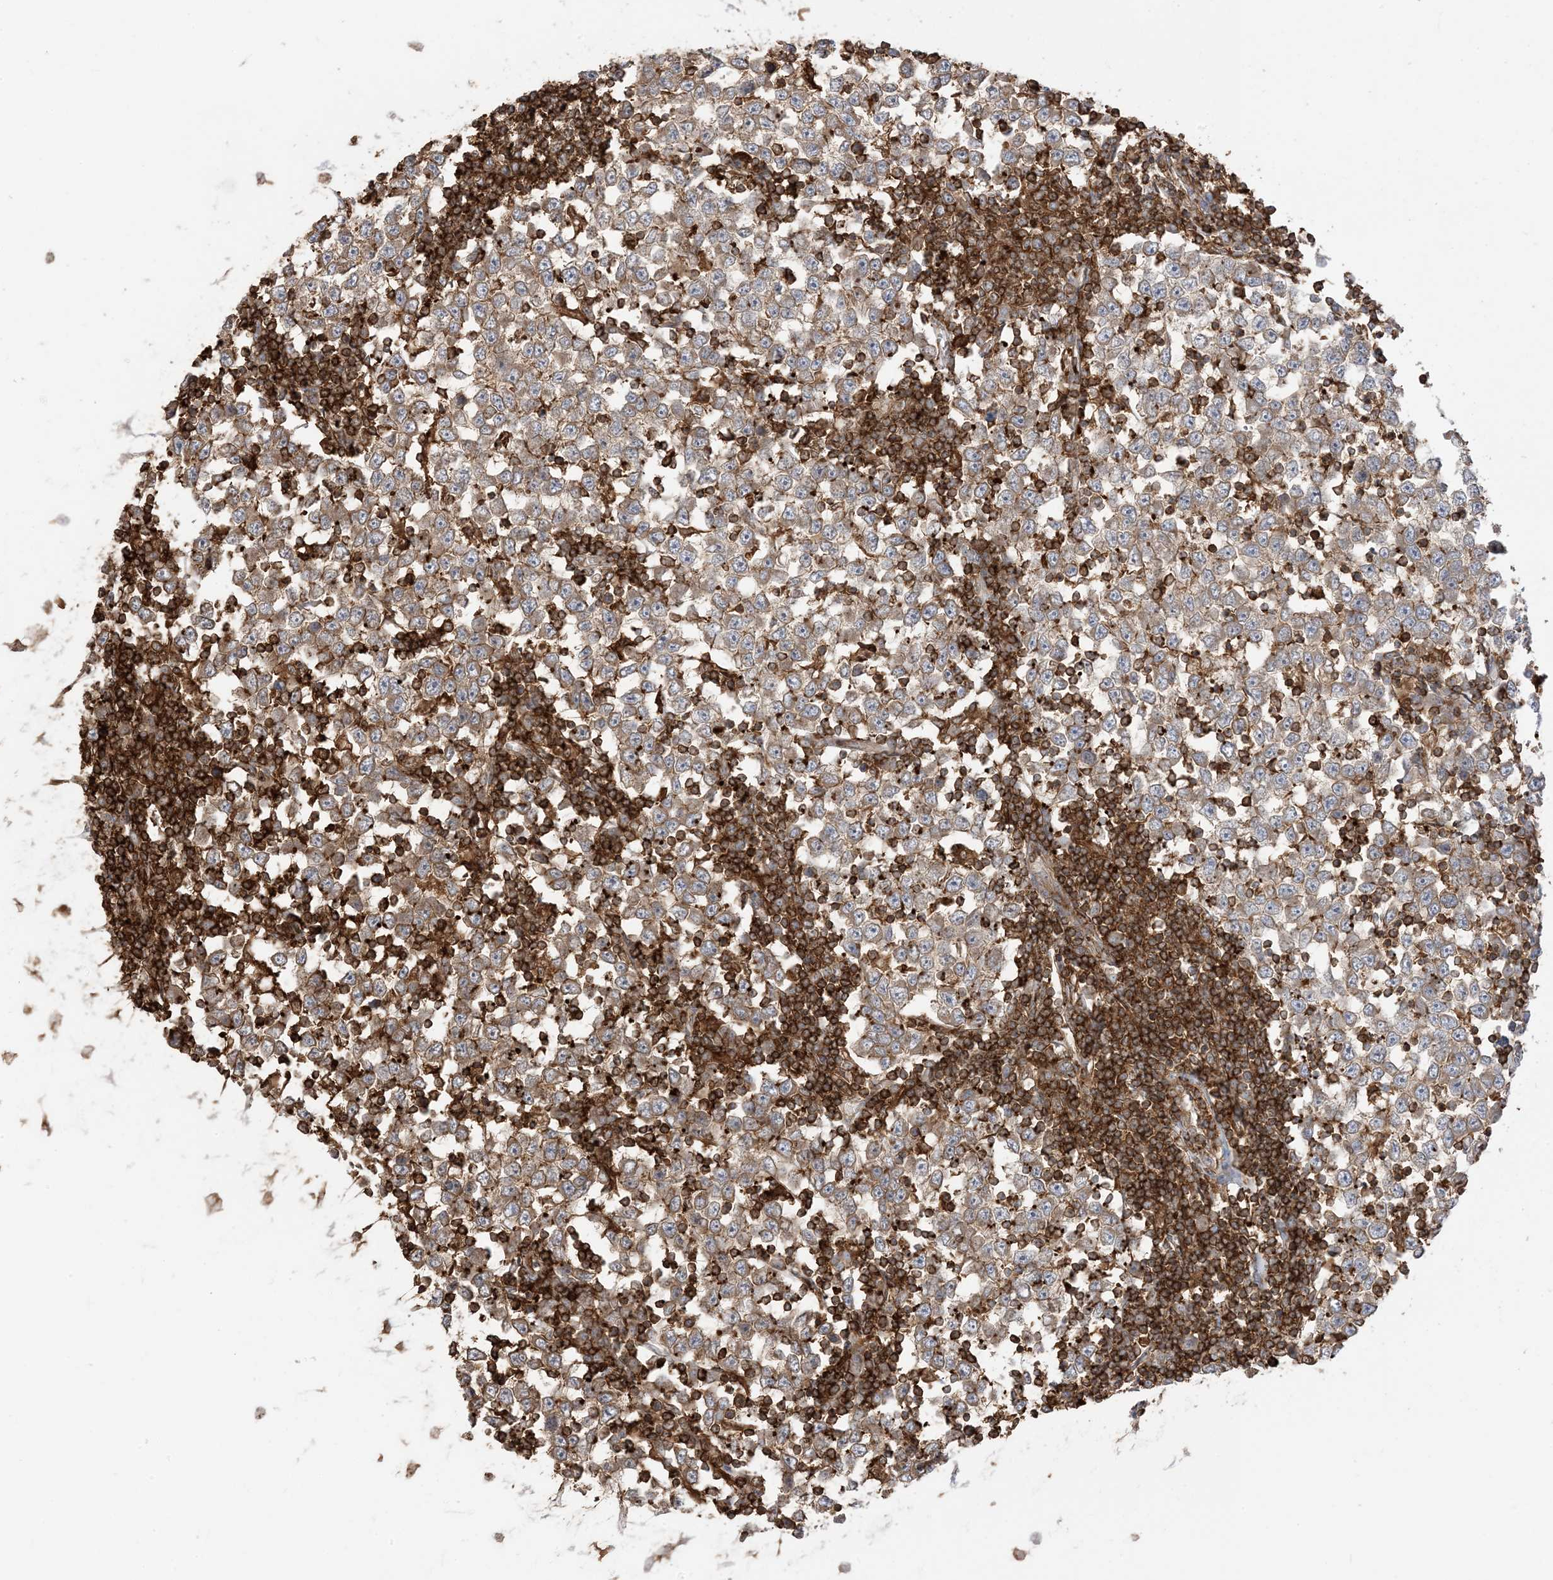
{"staining": {"intensity": "weak", "quantity": ">75%", "location": "cytoplasmic/membranous"}, "tissue": "testis cancer", "cell_type": "Tumor cells", "image_type": "cancer", "snomed": [{"axis": "morphology", "description": "Seminoma, NOS"}, {"axis": "topography", "description": "Testis"}], "caption": "Weak cytoplasmic/membranous positivity is present in about >75% of tumor cells in seminoma (testis). Nuclei are stained in blue.", "gene": "CAPZB", "patient": {"sex": "male", "age": 65}}